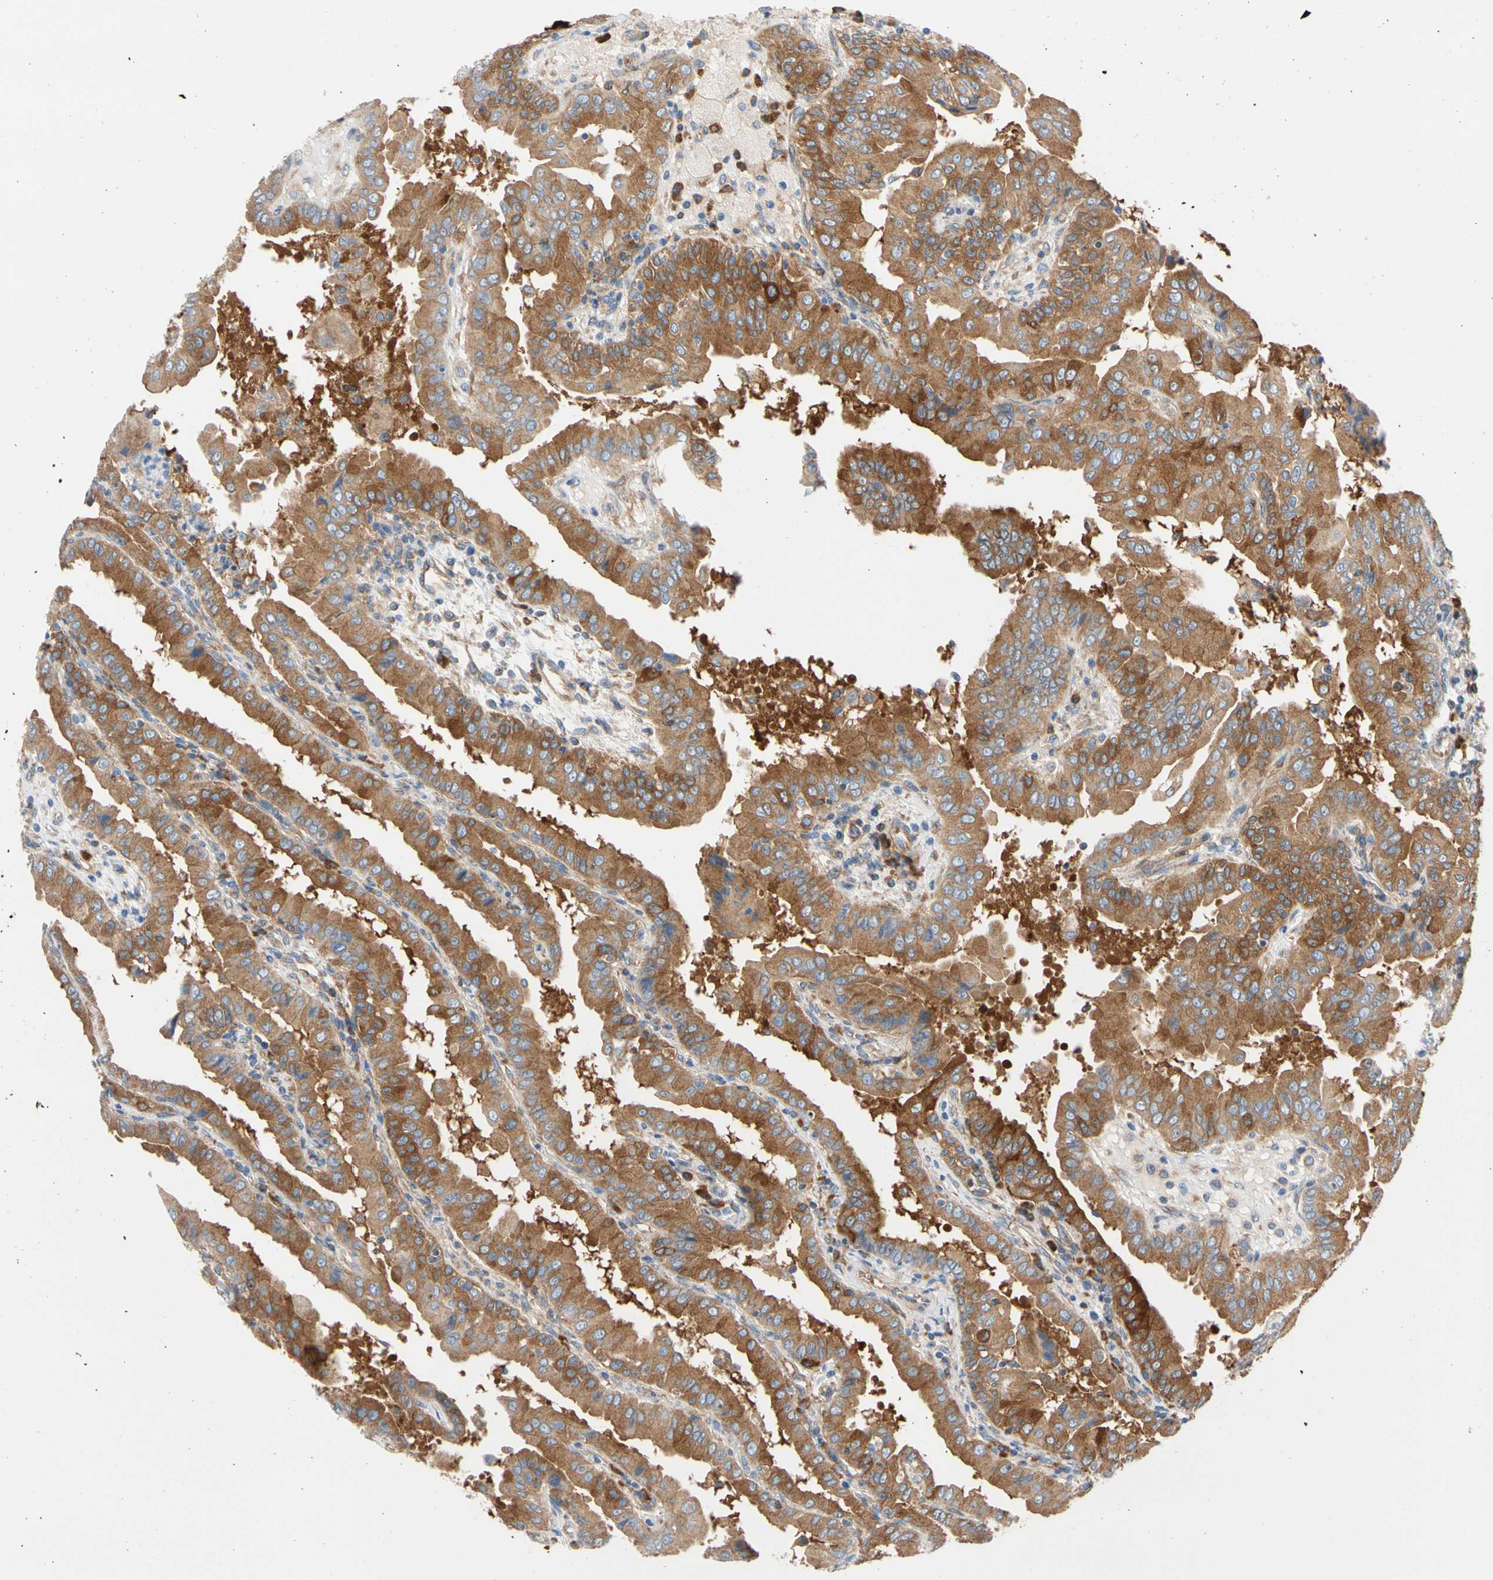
{"staining": {"intensity": "strong", "quantity": ">75%", "location": "cytoplasmic/membranous"}, "tissue": "thyroid cancer", "cell_type": "Tumor cells", "image_type": "cancer", "snomed": [{"axis": "morphology", "description": "Papillary adenocarcinoma, NOS"}, {"axis": "topography", "description": "Thyroid gland"}], "caption": "The photomicrograph displays a brown stain indicating the presence of a protein in the cytoplasmic/membranous of tumor cells in papillary adenocarcinoma (thyroid).", "gene": "GPHN", "patient": {"sex": "male", "age": 33}}